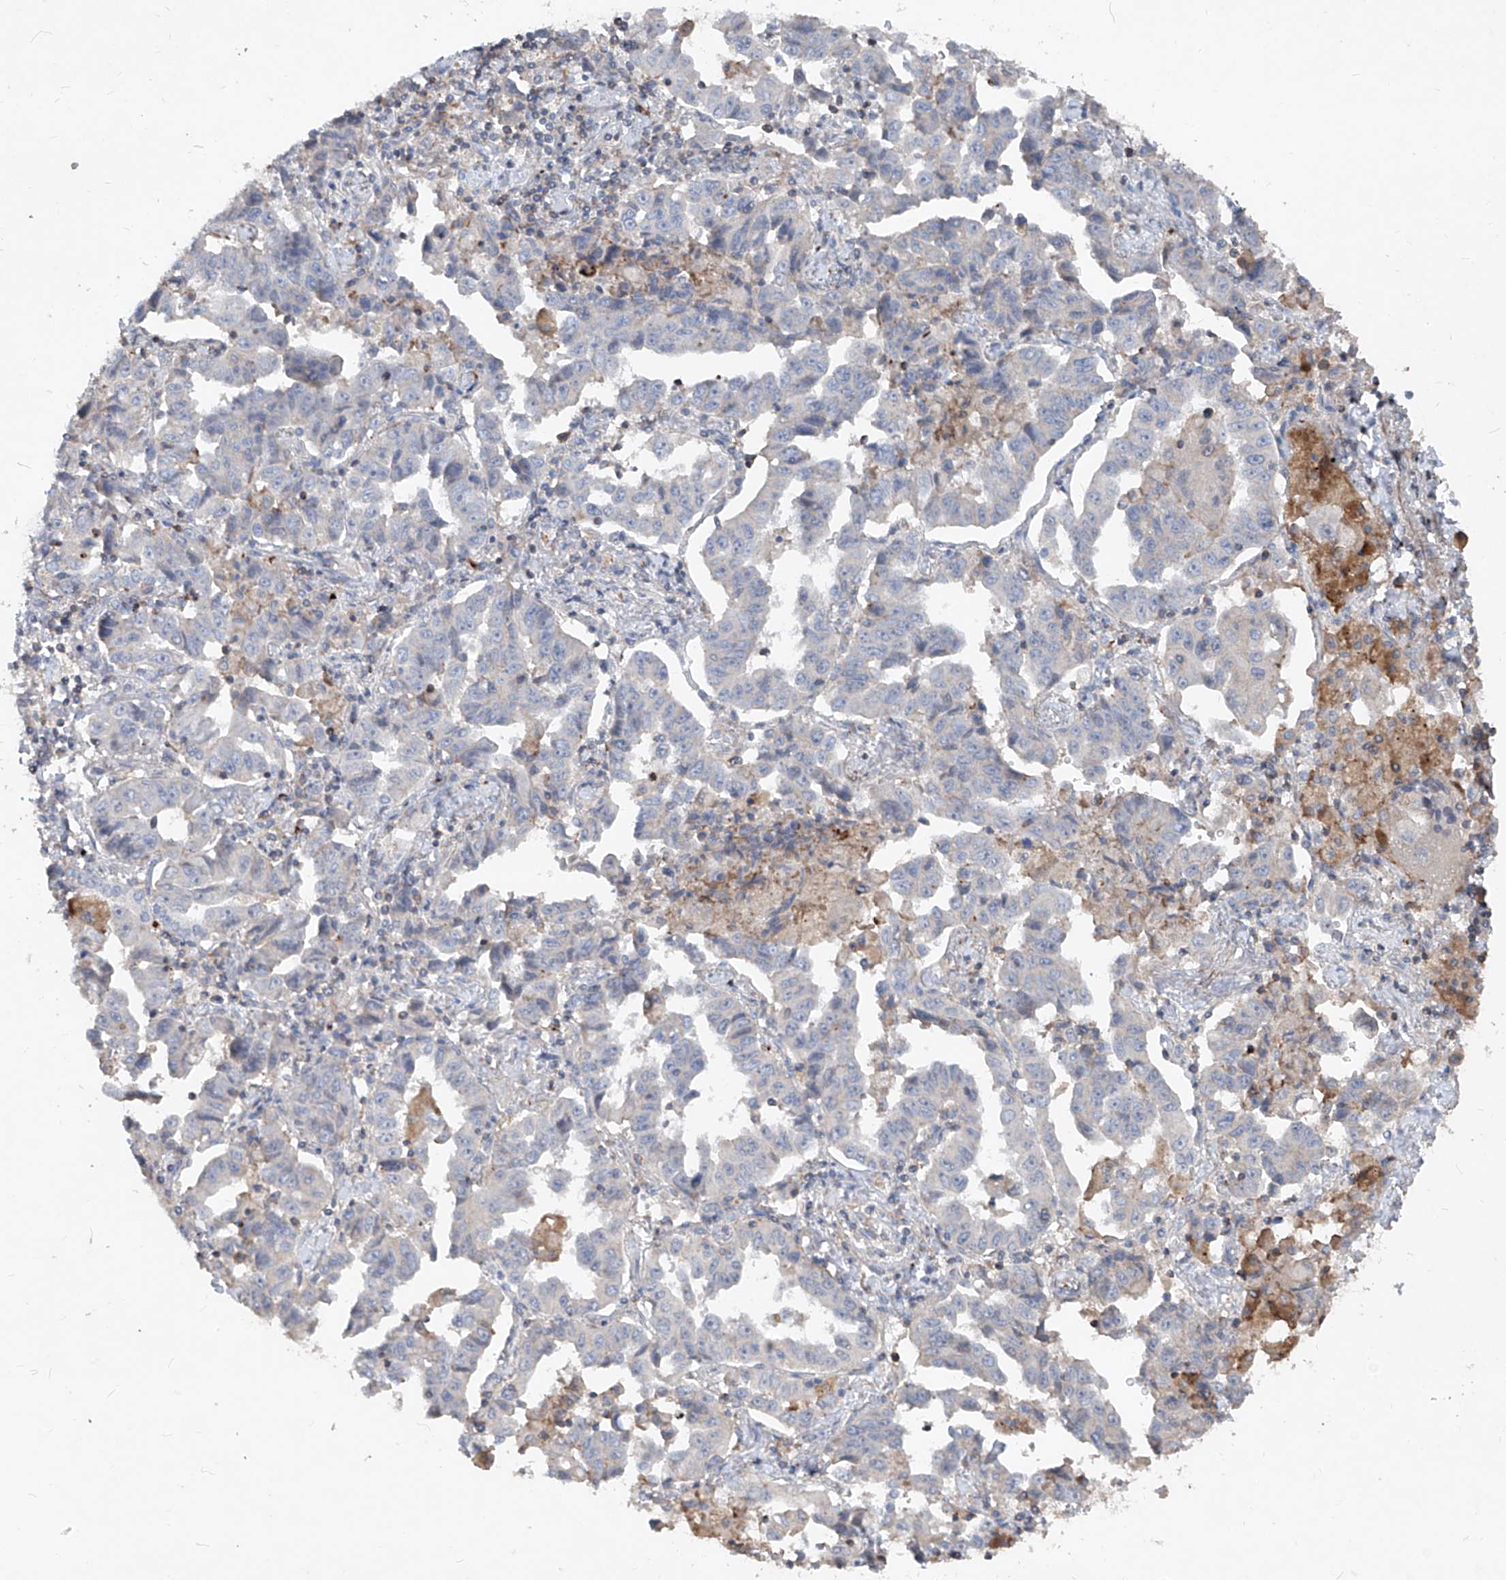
{"staining": {"intensity": "negative", "quantity": "none", "location": "none"}, "tissue": "lung cancer", "cell_type": "Tumor cells", "image_type": "cancer", "snomed": [{"axis": "morphology", "description": "Adenocarcinoma, NOS"}, {"axis": "topography", "description": "Lung"}], "caption": "A high-resolution image shows IHC staining of lung cancer (adenocarcinoma), which exhibits no significant positivity in tumor cells.", "gene": "UFD1", "patient": {"sex": "female", "age": 51}}